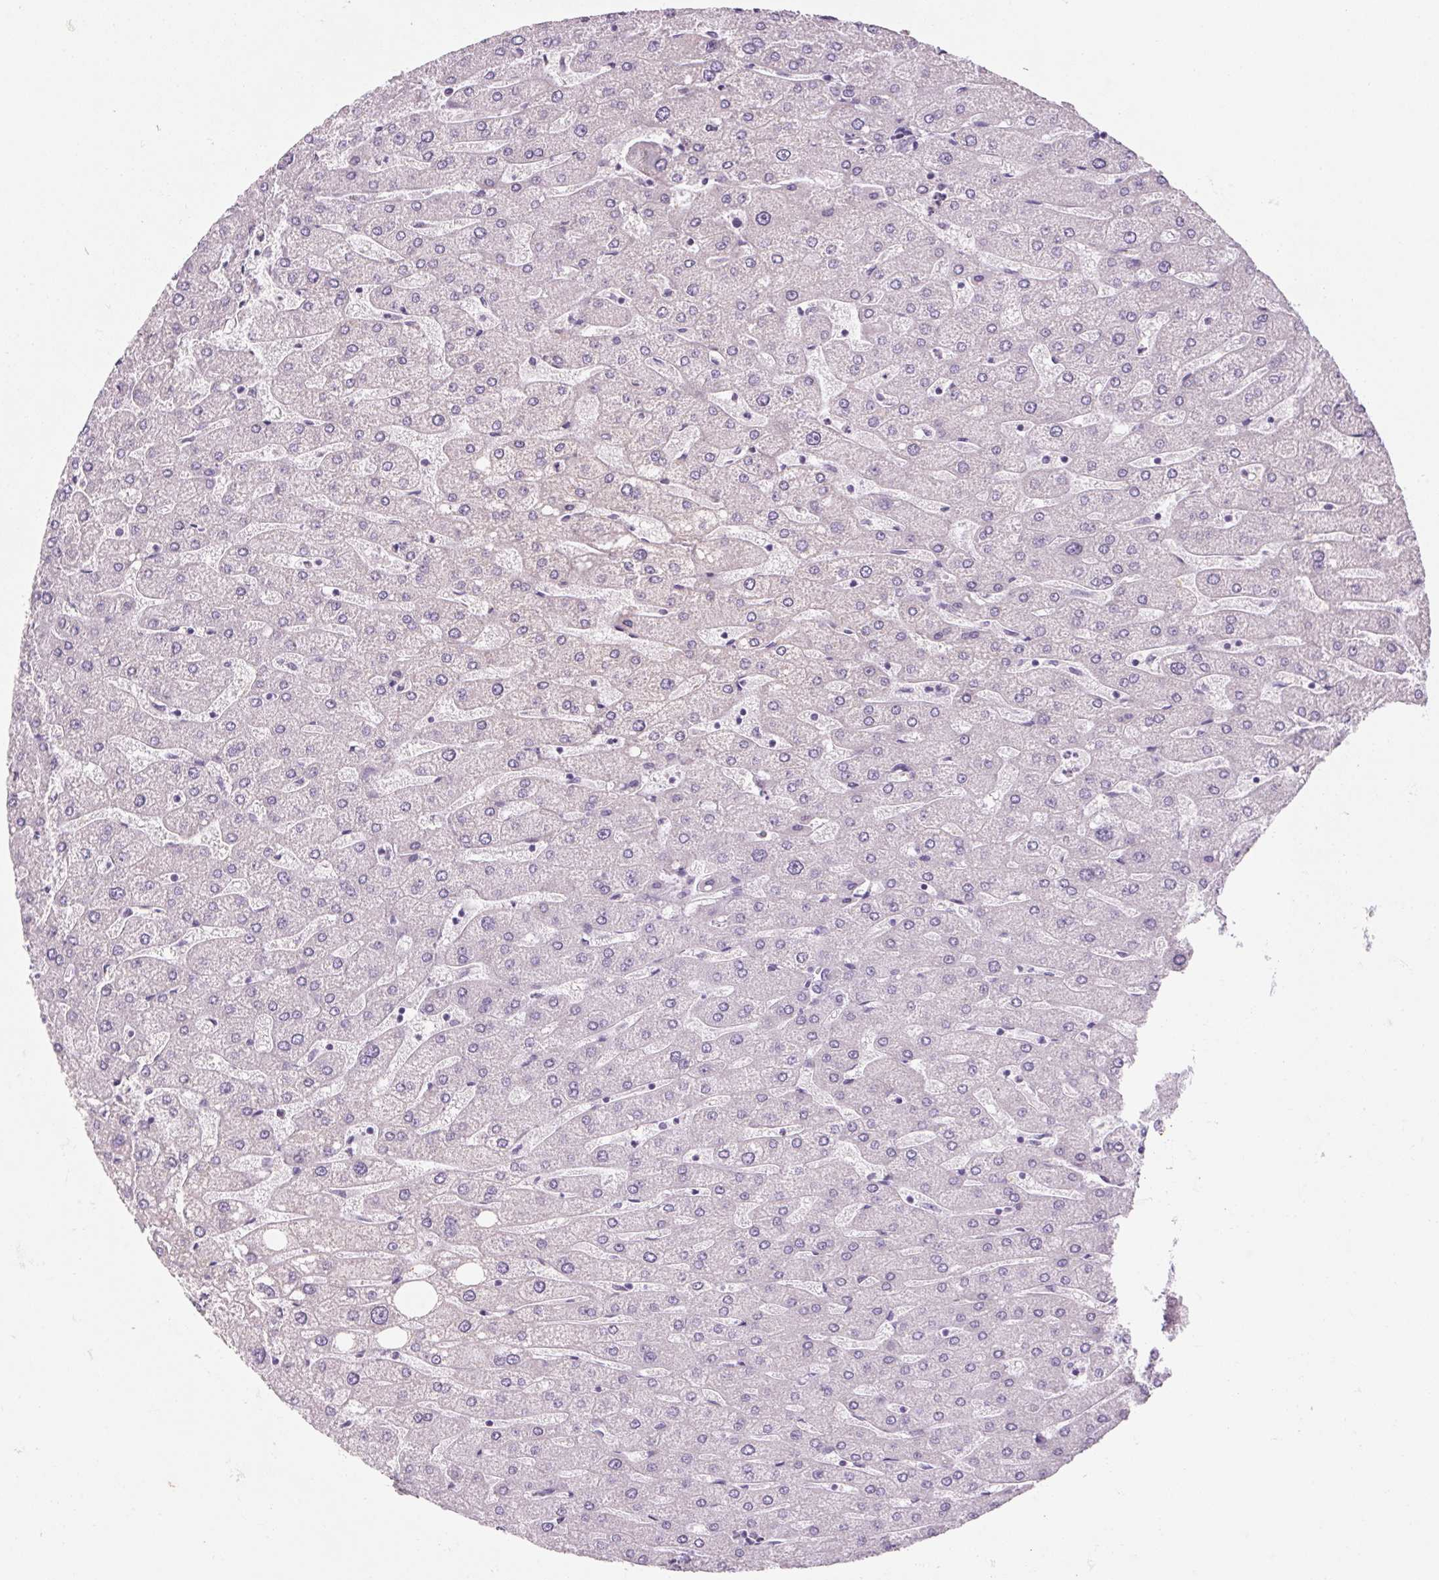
{"staining": {"intensity": "negative", "quantity": "none", "location": "none"}, "tissue": "liver", "cell_type": "Cholangiocytes", "image_type": "normal", "snomed": [{"axis": "morphology", "description": "Normal tissue, NOS"}, {"axis": "topography", "description": "Liver"}], "caption": "A high-resolution image shows immunohistochemistry staining of normal liver, which exhibits no significant expression in cholangiocytes.", "gene": "RPTN", "patient": {"sex": "male", "age": 67}}